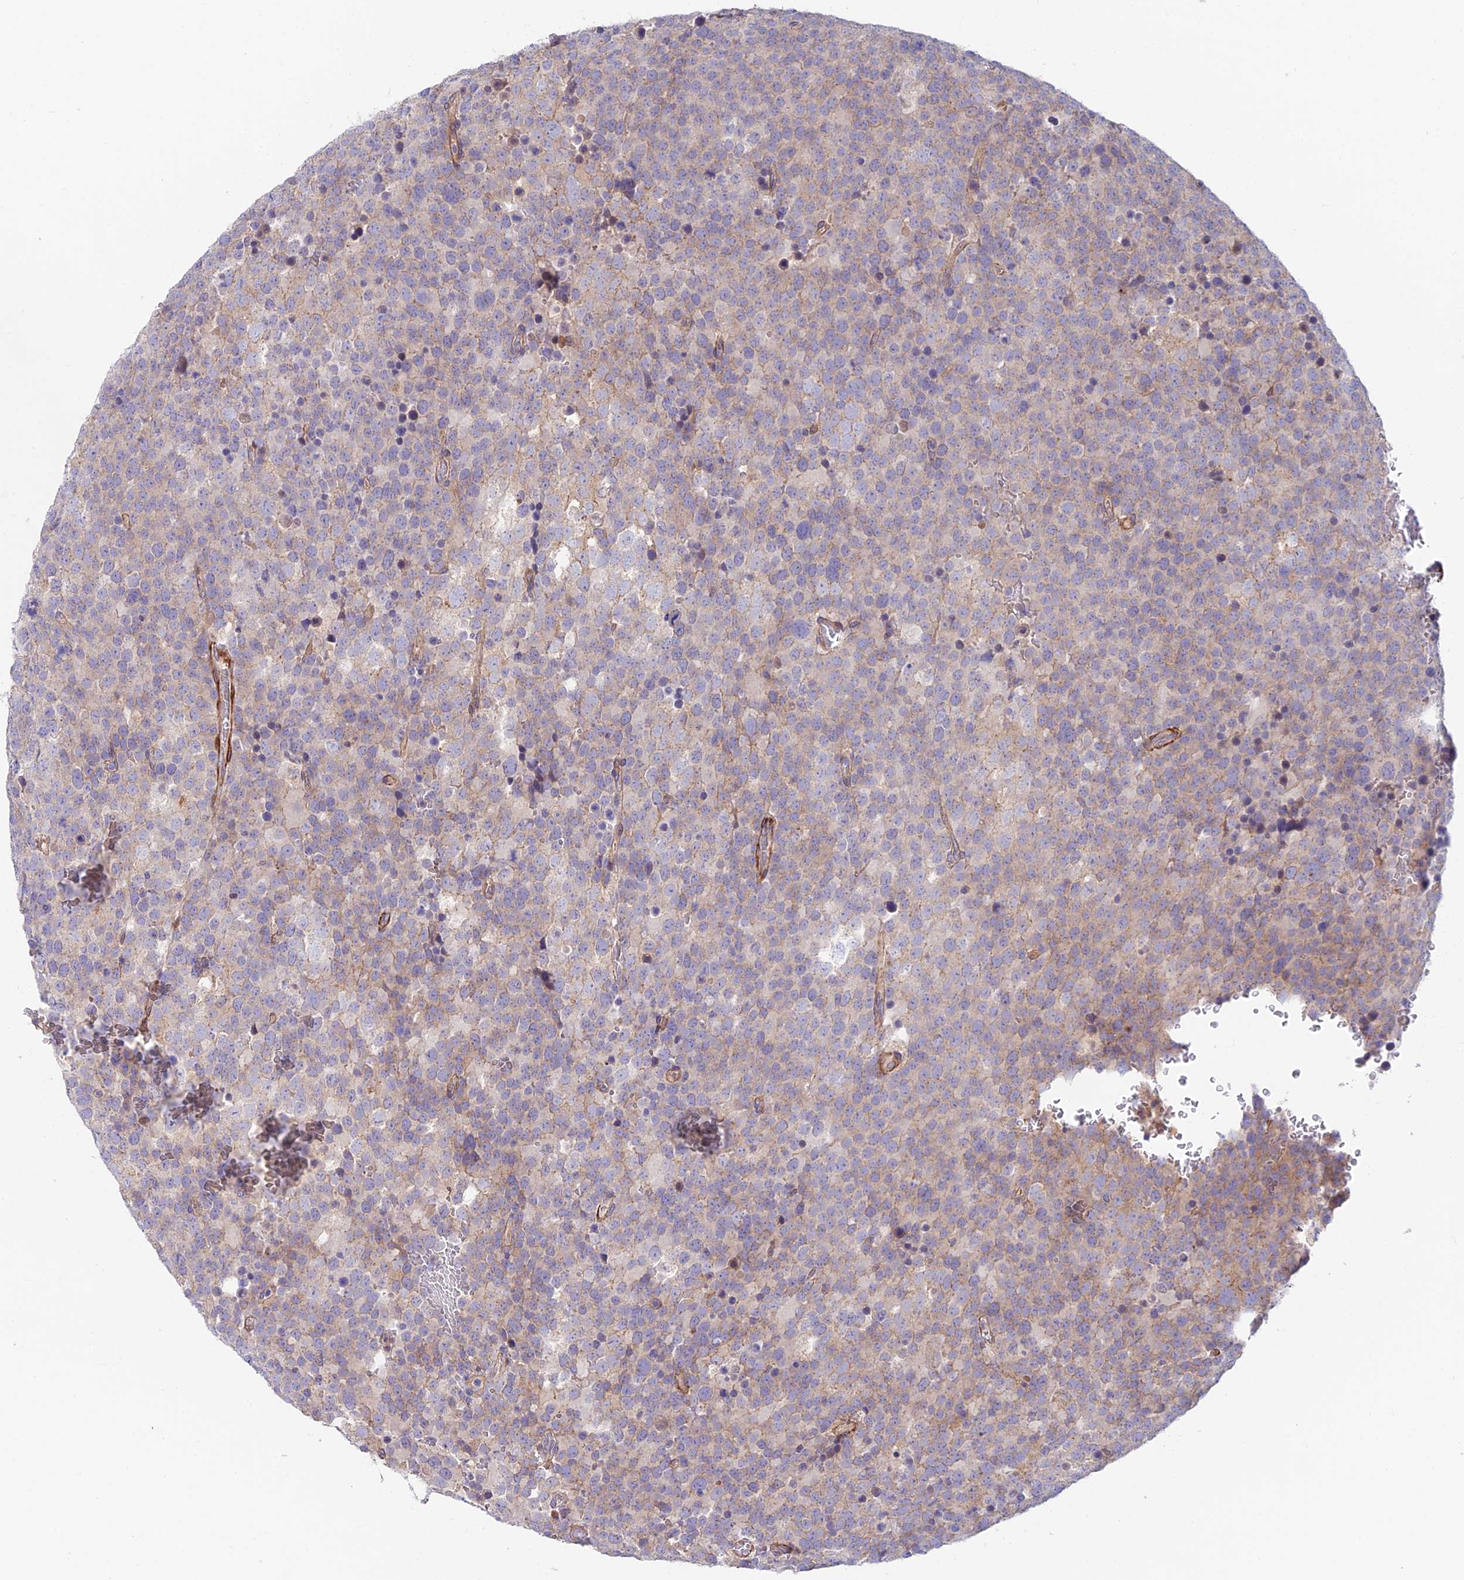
{"staining": {"intensity": "weak", "quantity": "25%-75%", "location": "cytoplasmic/membranous"}, "tissue": "testis cancer", "cell_type": "Tumor cells", "image_type": "cancer", "snomed": [{"axis": "morphology", "description": "Seminoma, NOS"}, {"axis": "topography", "description": "Testis"}], "caption": "A brown stain shows weak cytoplasmic/membranous staining of a protein in human seminoma (testis) tumor cells.", "gene": "ANKRD50", "patient": {"sex": "male", "age": 71}}